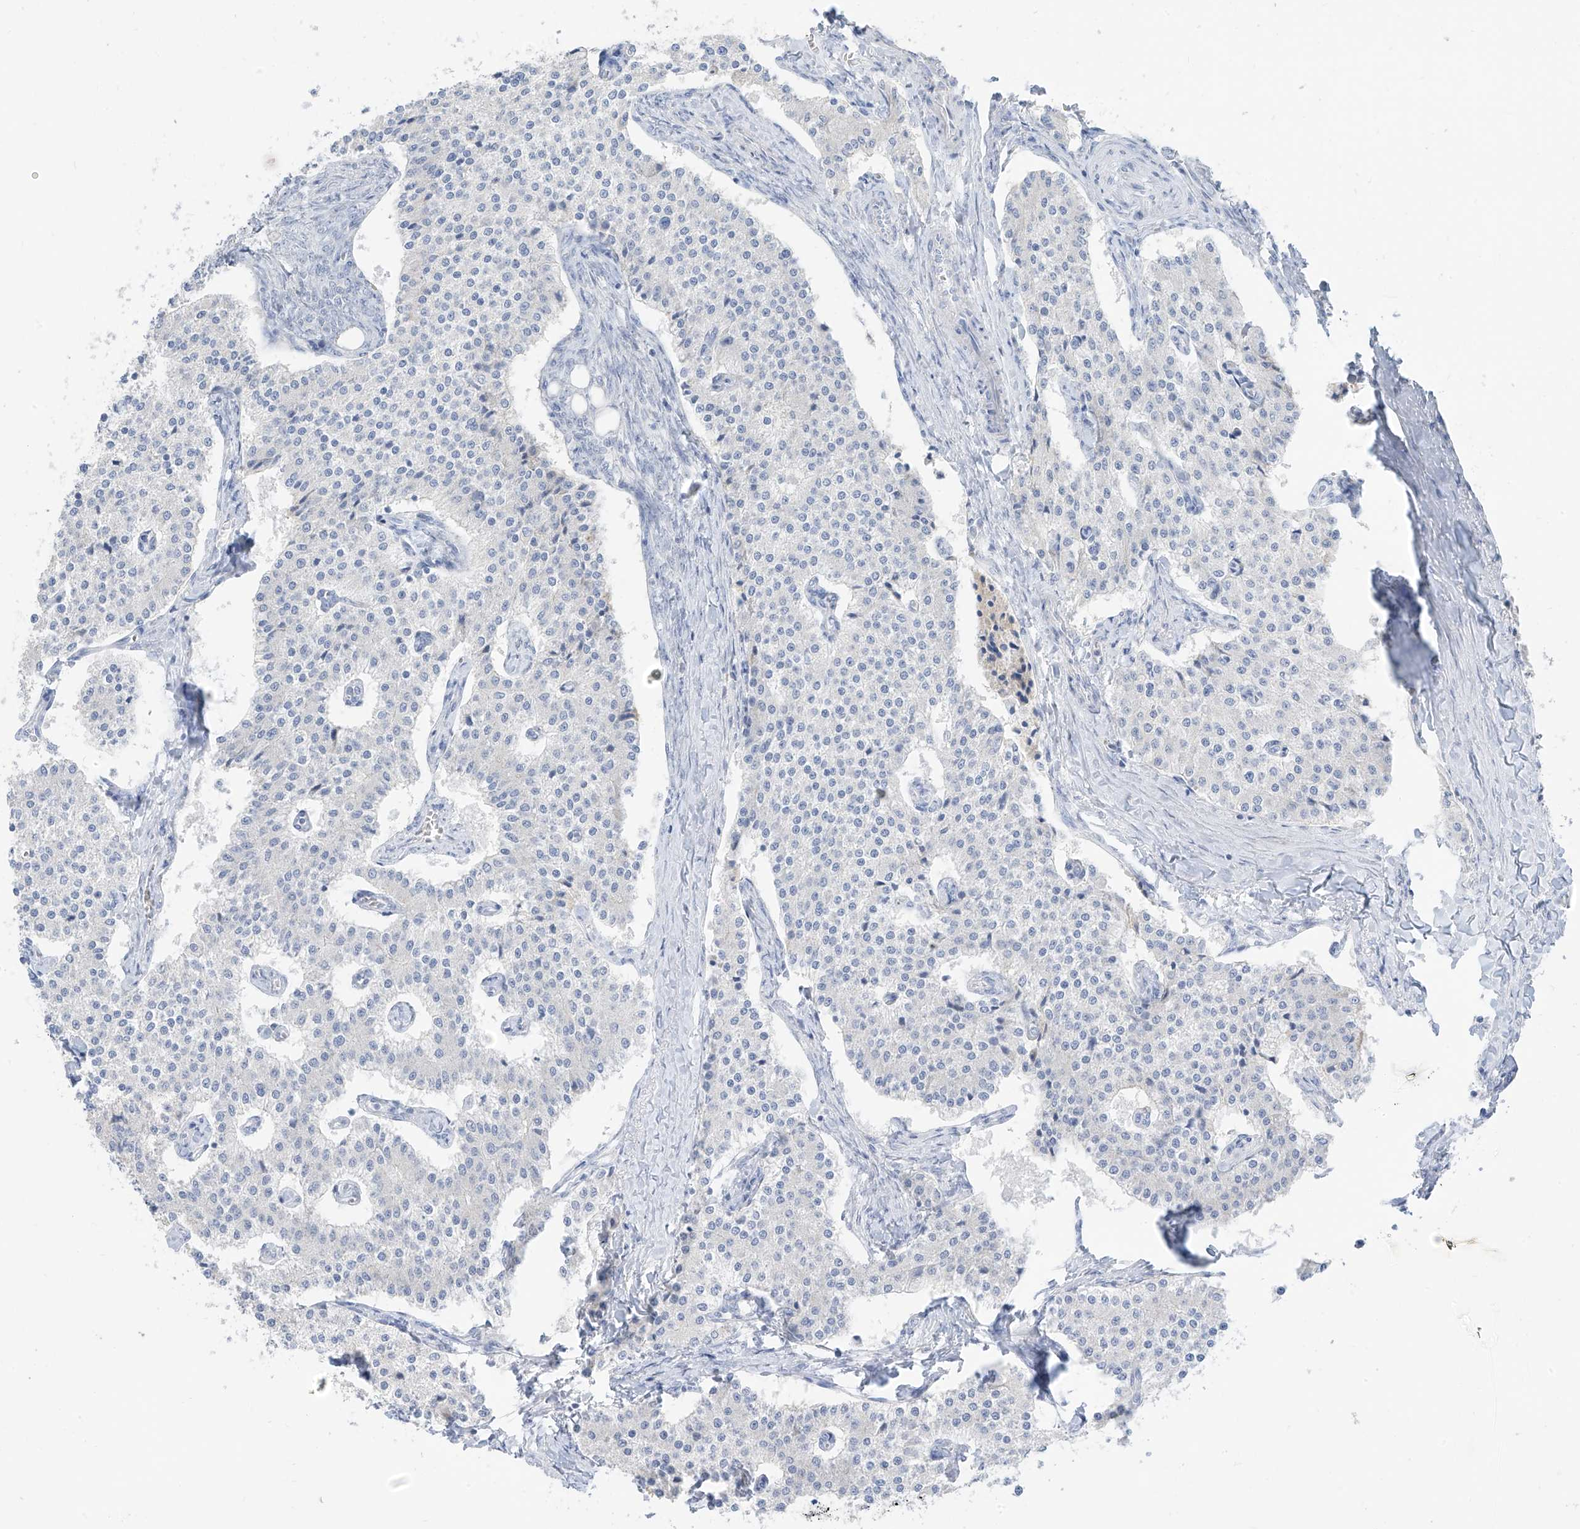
{"staining": {"intensity": "negative", "quantity": "none", "location": "none"}, "tissue": "carcinoid", "cell_type": "Tumor cells", "image_type": "cancer", "snomed": [{"axis": "morphology", "description": "Carcinoid, malignant, NOS"}, {"axis": "topography", "description": "Colon"}], "caption": "A photomicrograph of malignant carcinoid stained for a protein exhibits no brown staining in tumor cells. (DAB immunohistochemistry, high magnification).", "gene": "ARHGEF40", "patient": {"sex": "female", "age": 52}}